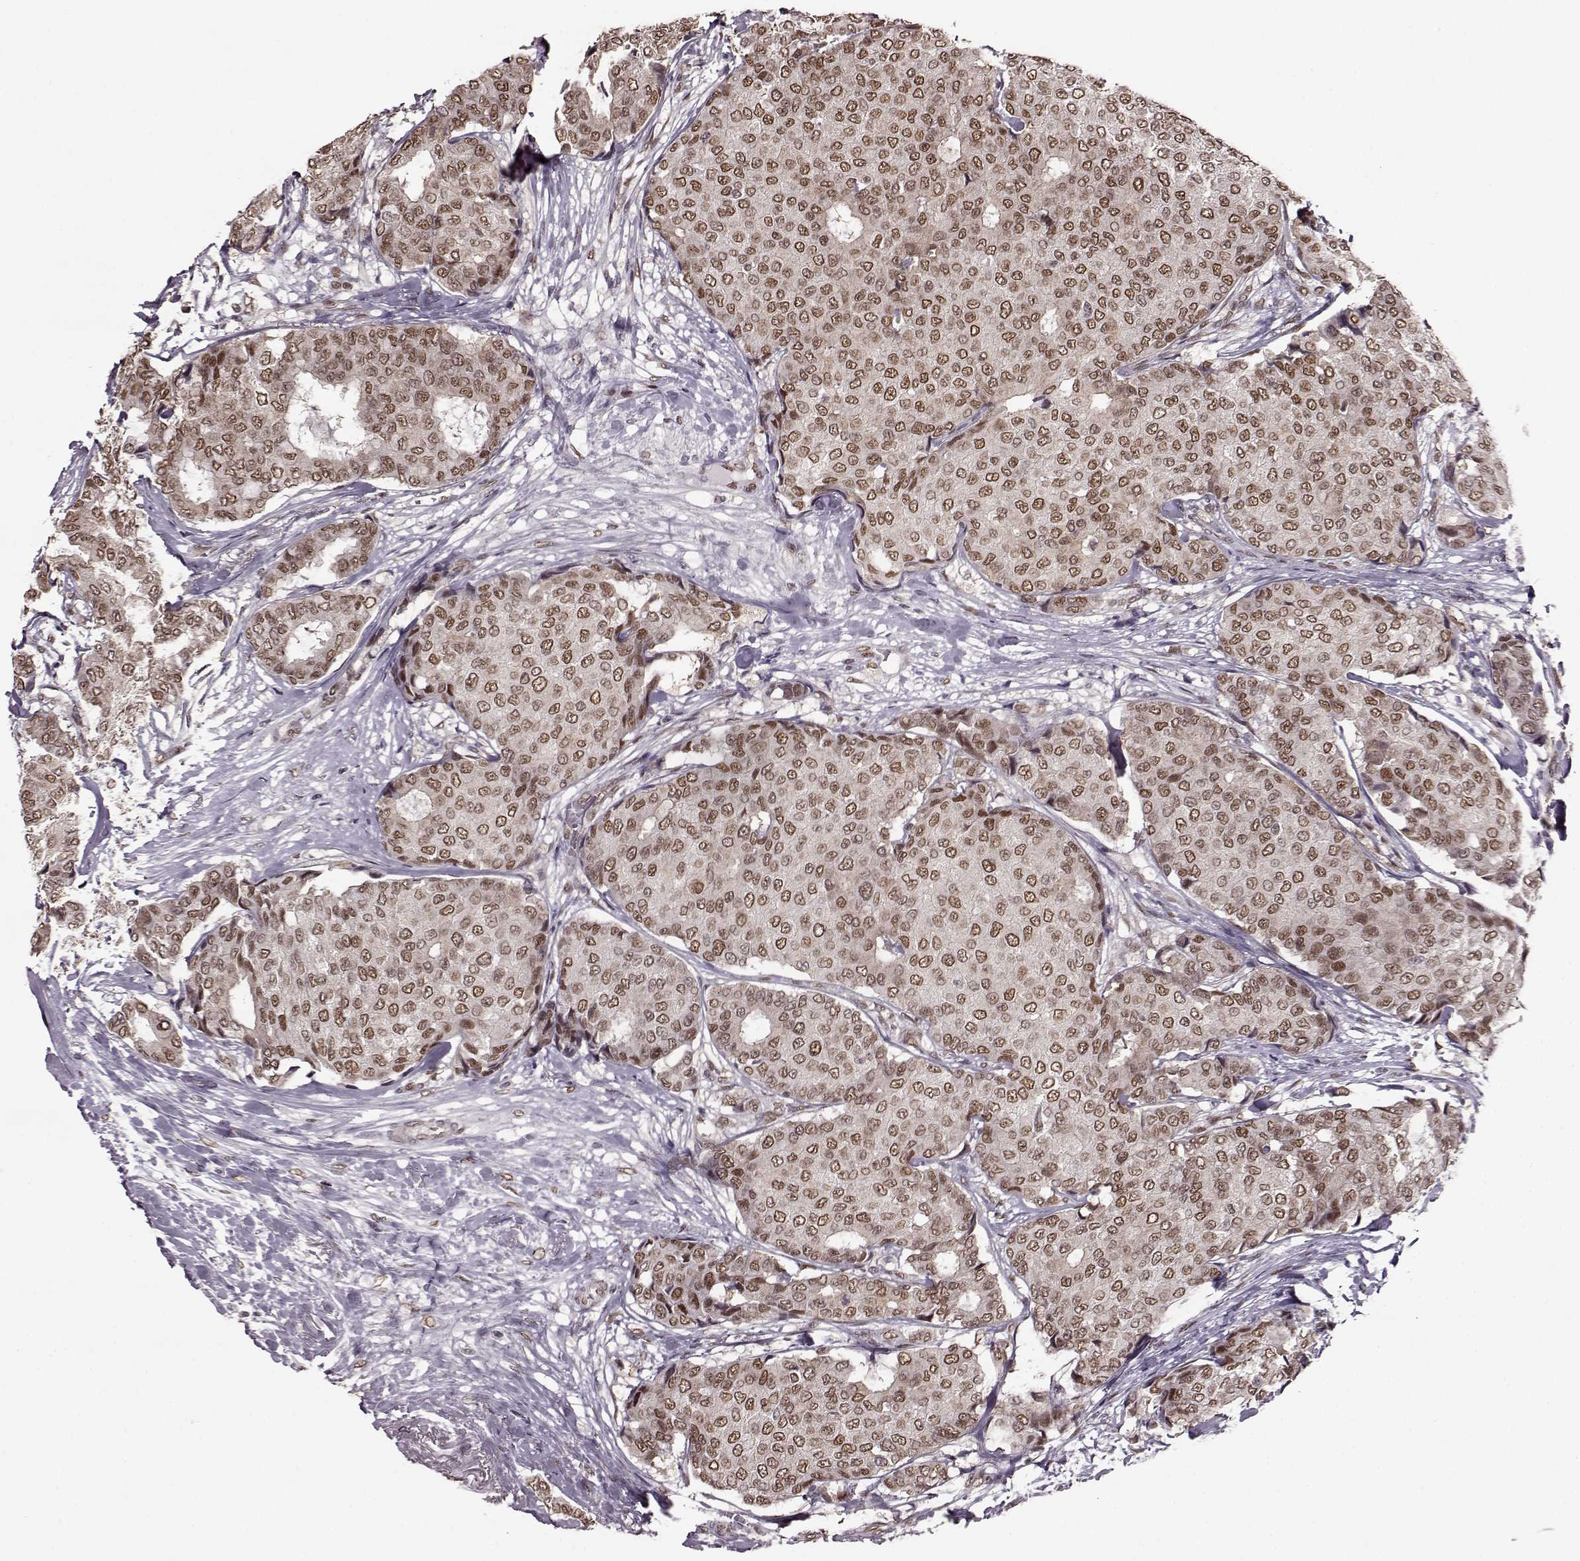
{"staining": {"intensity": "moderate", "quantity": ">75%", "location": "cytoplasmic/membranous,nuclear"}, "tissue": "breast cancer", "cell_type": "Tumor cells", "image_type": "cancer", "snomed": [{"axis": "morphology", "description": "Duct carcinoma"}, {"axis": "topography", "description": "Breast"}], "caption": "A brown stain shows moderate cytoplasmic/membranous and nuclear expression of a protein in breast cancer (invasive ductal carcinoma) tumor cells. (DAB IHC with brightfield microscopy, high magnification).", "gene": "FTO", "patient": {"sex": "female", "age": 75}}